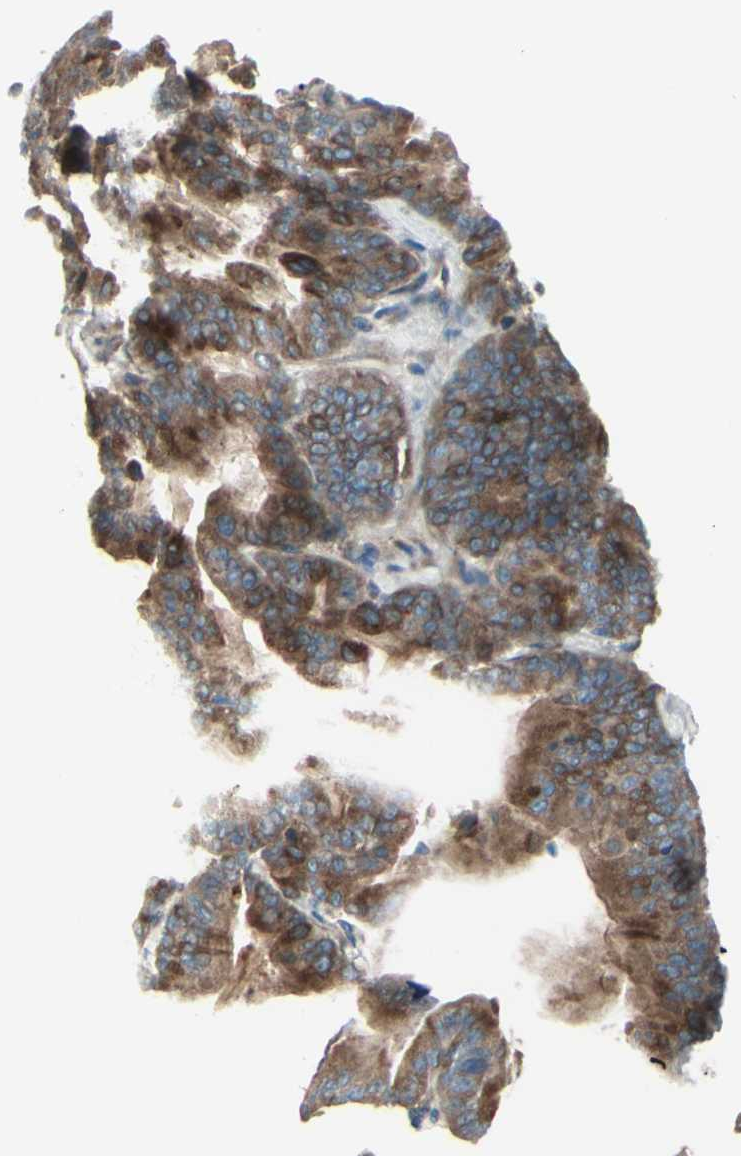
{"staining": {"intensity": "moderate", "quantity": ">75%", "location": "cytoplasmic/membranous"}, "tissue": "pancreatic cancer", "cell_type": "Tumor cells", "image_type": "cancer", "snomed": [{"axis": "morphology", "description": "Adenocarcinoma, NOS"}, {"axis": "topography", "description": "Pancreas"}], "caption": "Pancreatic cancer was stained to show a protein in brown. There is medium levels of moderate cytoplasmic/membranous positivity in approximately >75% of tumor cells. (brown staining indicates protein expression, while blue staining denotes nuclei).", "gene": "PCDHGA2", "patient": {"sex": "male", "age": 63}}